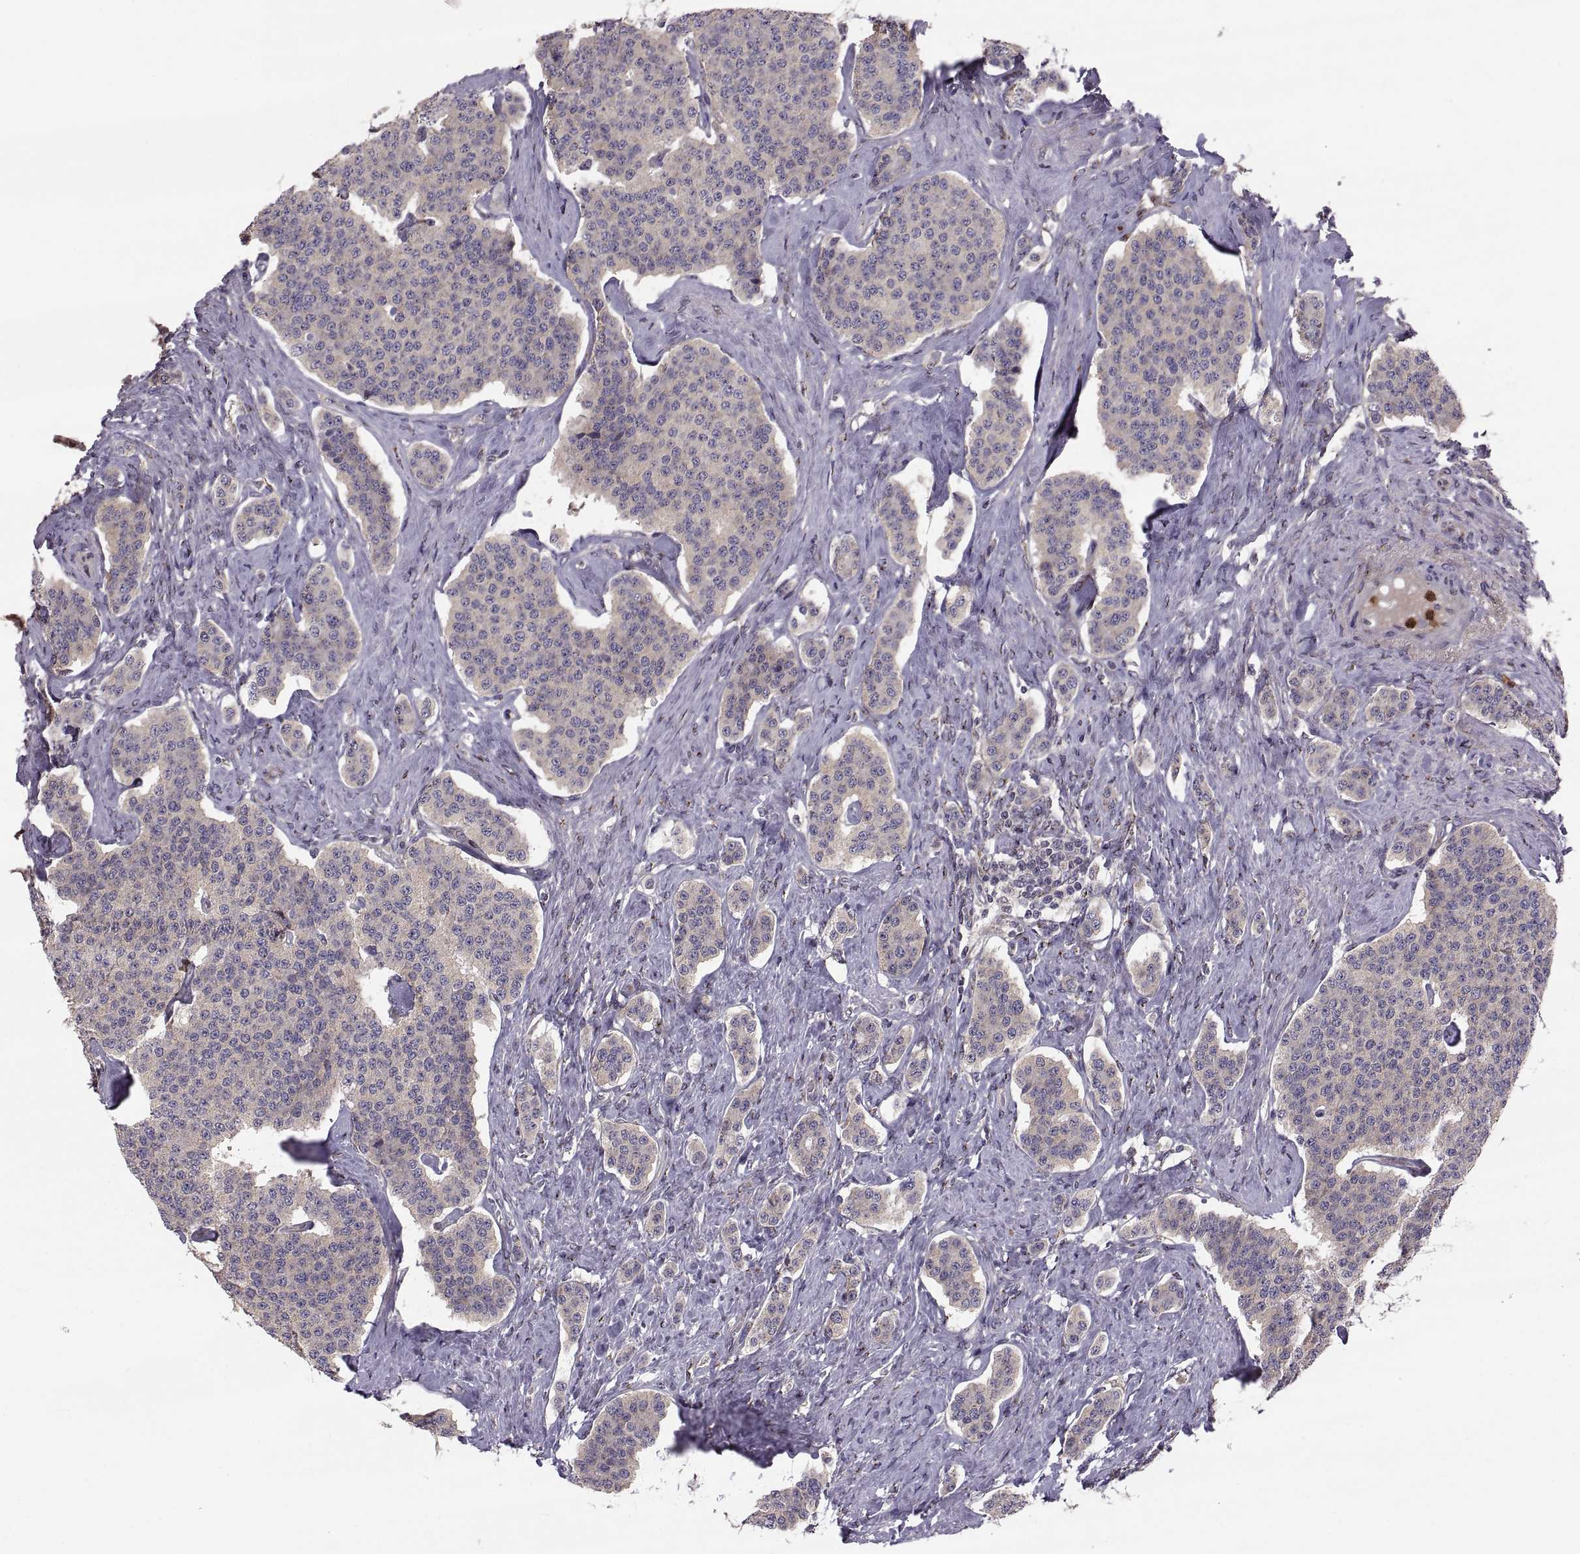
{"staining": {"intensity": "negative", "quantity": "none", "location": "none"}, "tissue": "carcinoid", "cell_type": "Tumor cells", "image_type": "cancer", "snomed": [{"axis": "morphology", "description": "Carcinoid, malignant, NOS"}, {"axis": "topography", "description": "Small intestine"}], "caption": "Carcinoid stained for a protein using immunohistochemistry demonstrates no positivity tumor cells.", "gene": "TESC", "patient": {"sex": "female", "age": 58}}